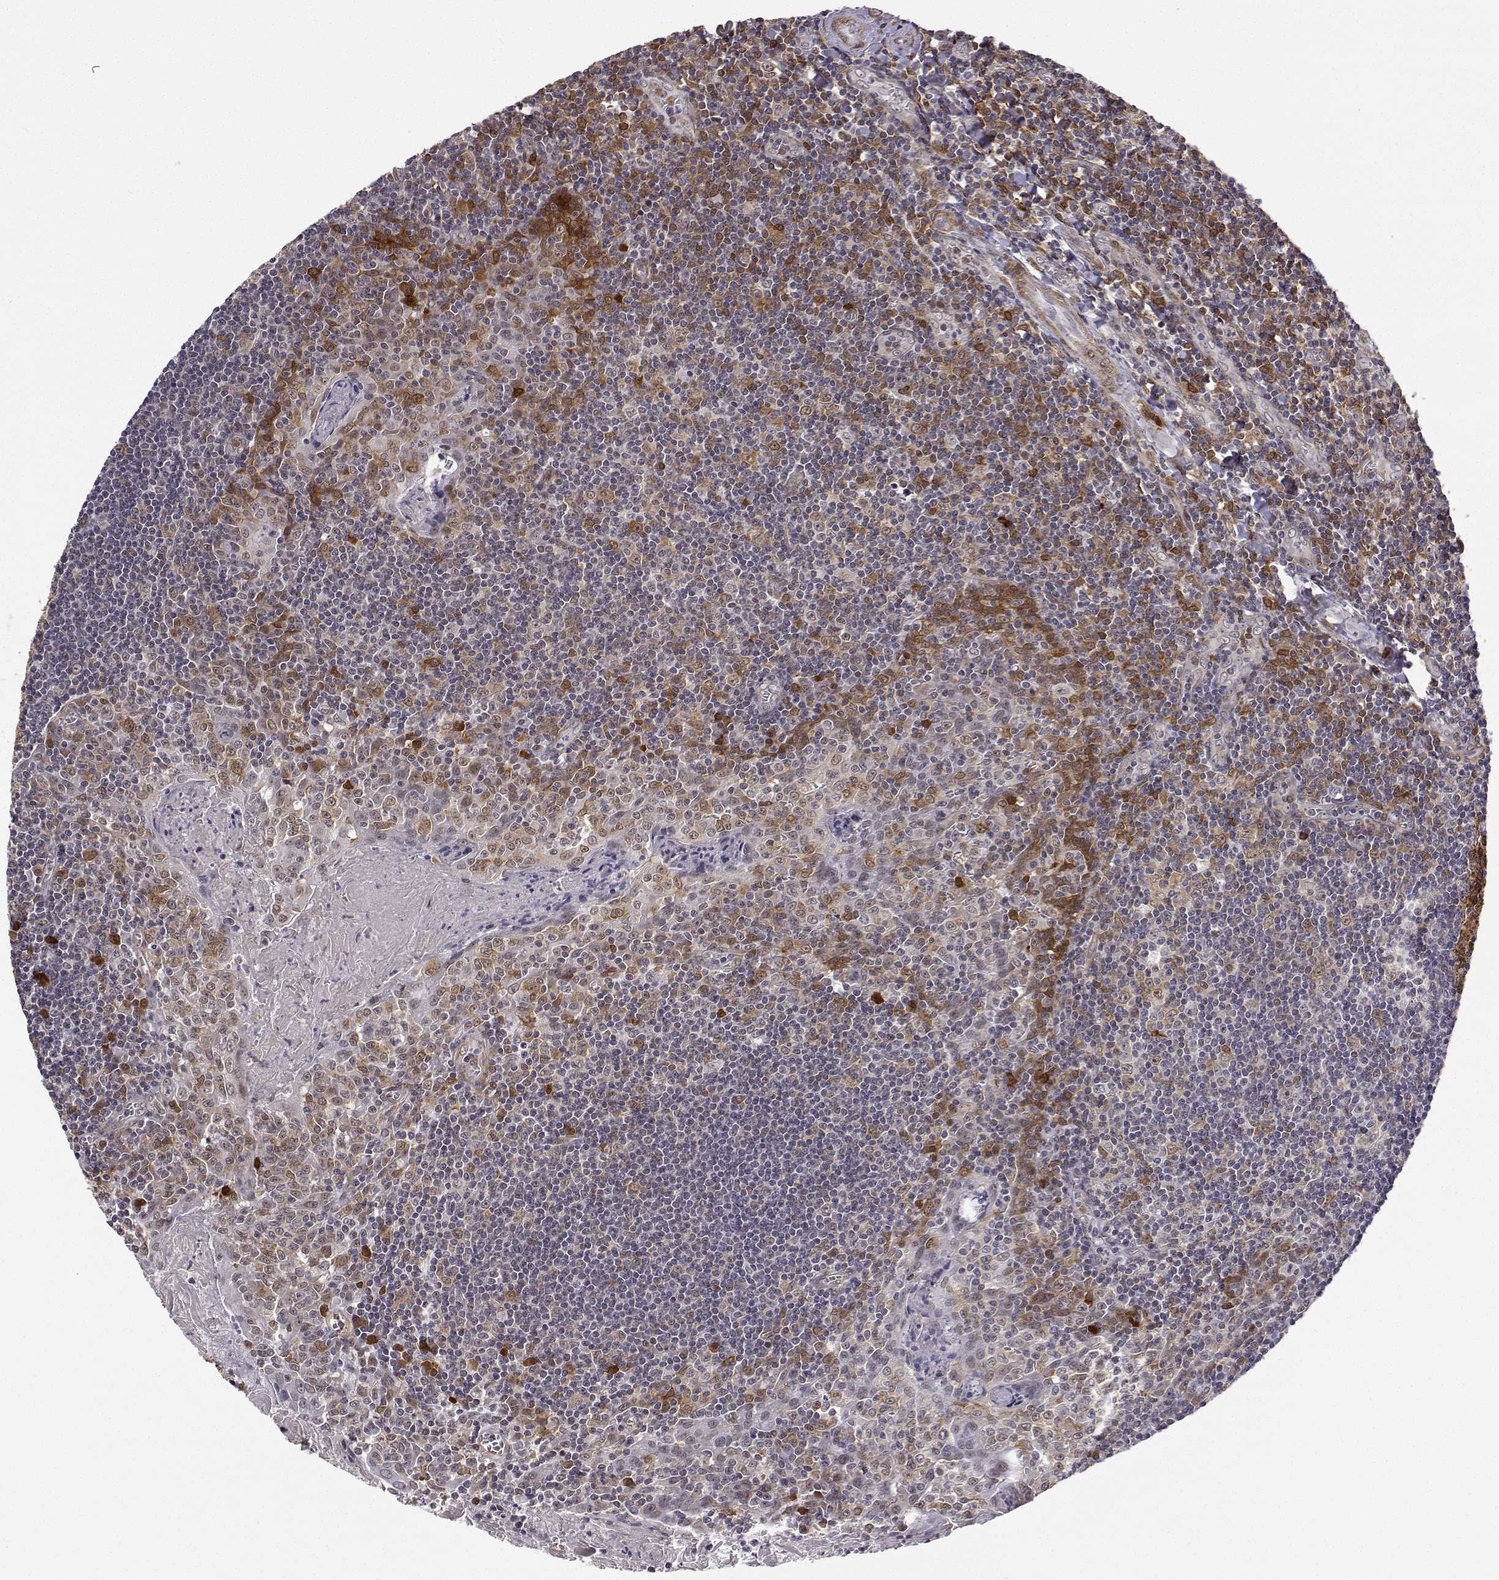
{"staining": {"intensity": "strong", "quantity": ">75%", "location": "cytoplasmic/membranous"}, "tissue": "tonsil", "cell_type": "Germinal center cells", "image_type": "normal", "snomed": [{"axis": "morphology", "description": "Normal tissue, NOS"}, {"axis": "morphology", "description": "Inflammation, NOS"}, {"axis": "topography", "description": "Tonsil"}], "caption": "A brown stain shows strong cytoplasmic/membranous positivity of a protein in germinal center cells of benign human tonsil. (Brightfield microscopy of DAB IHC at high magnification).", "gene": "PHGDH", "patient": {"sex": "female", "age": 31}}